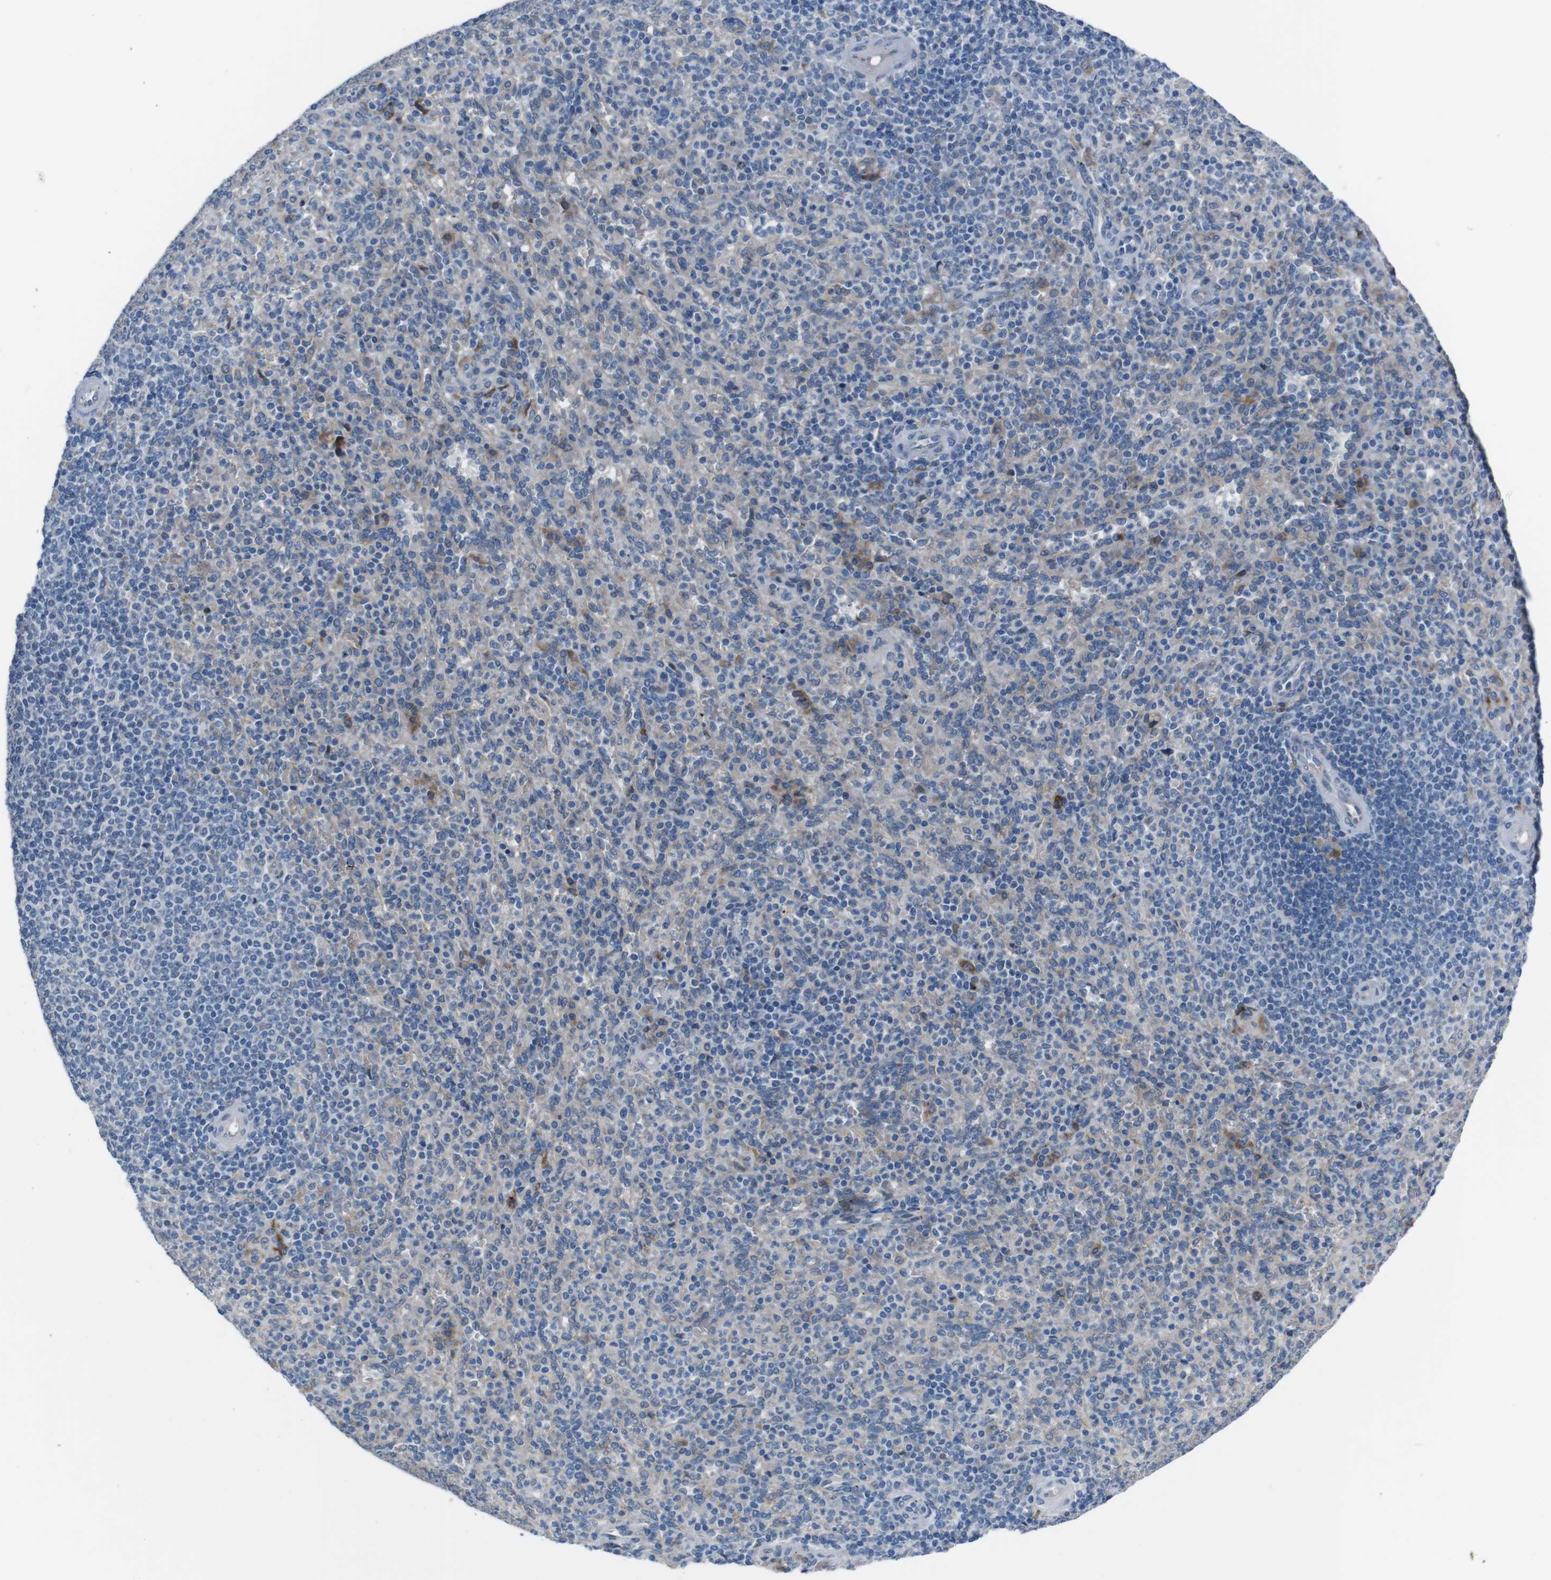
{"staining": {"intensity": "negative", "quantity": "none", "location": "none"}, "tissue": "spleen", "cell_type": "Cells in red pulp", "image_type": "normal", "snomed": [{"axis": "morphology", "description": "Normal tissue, NOS"}, {"axis": "topography", "description": "Spleen"}], "caption": "IHC histopathology image of unremarkable spleen: spleen stained with DAB (3,3'-diaminobenzidine) exhibits no significant protein staining in cells in red pulp.", "gene": "CDH22", "patient": {"sex": "male", "age": 36}}